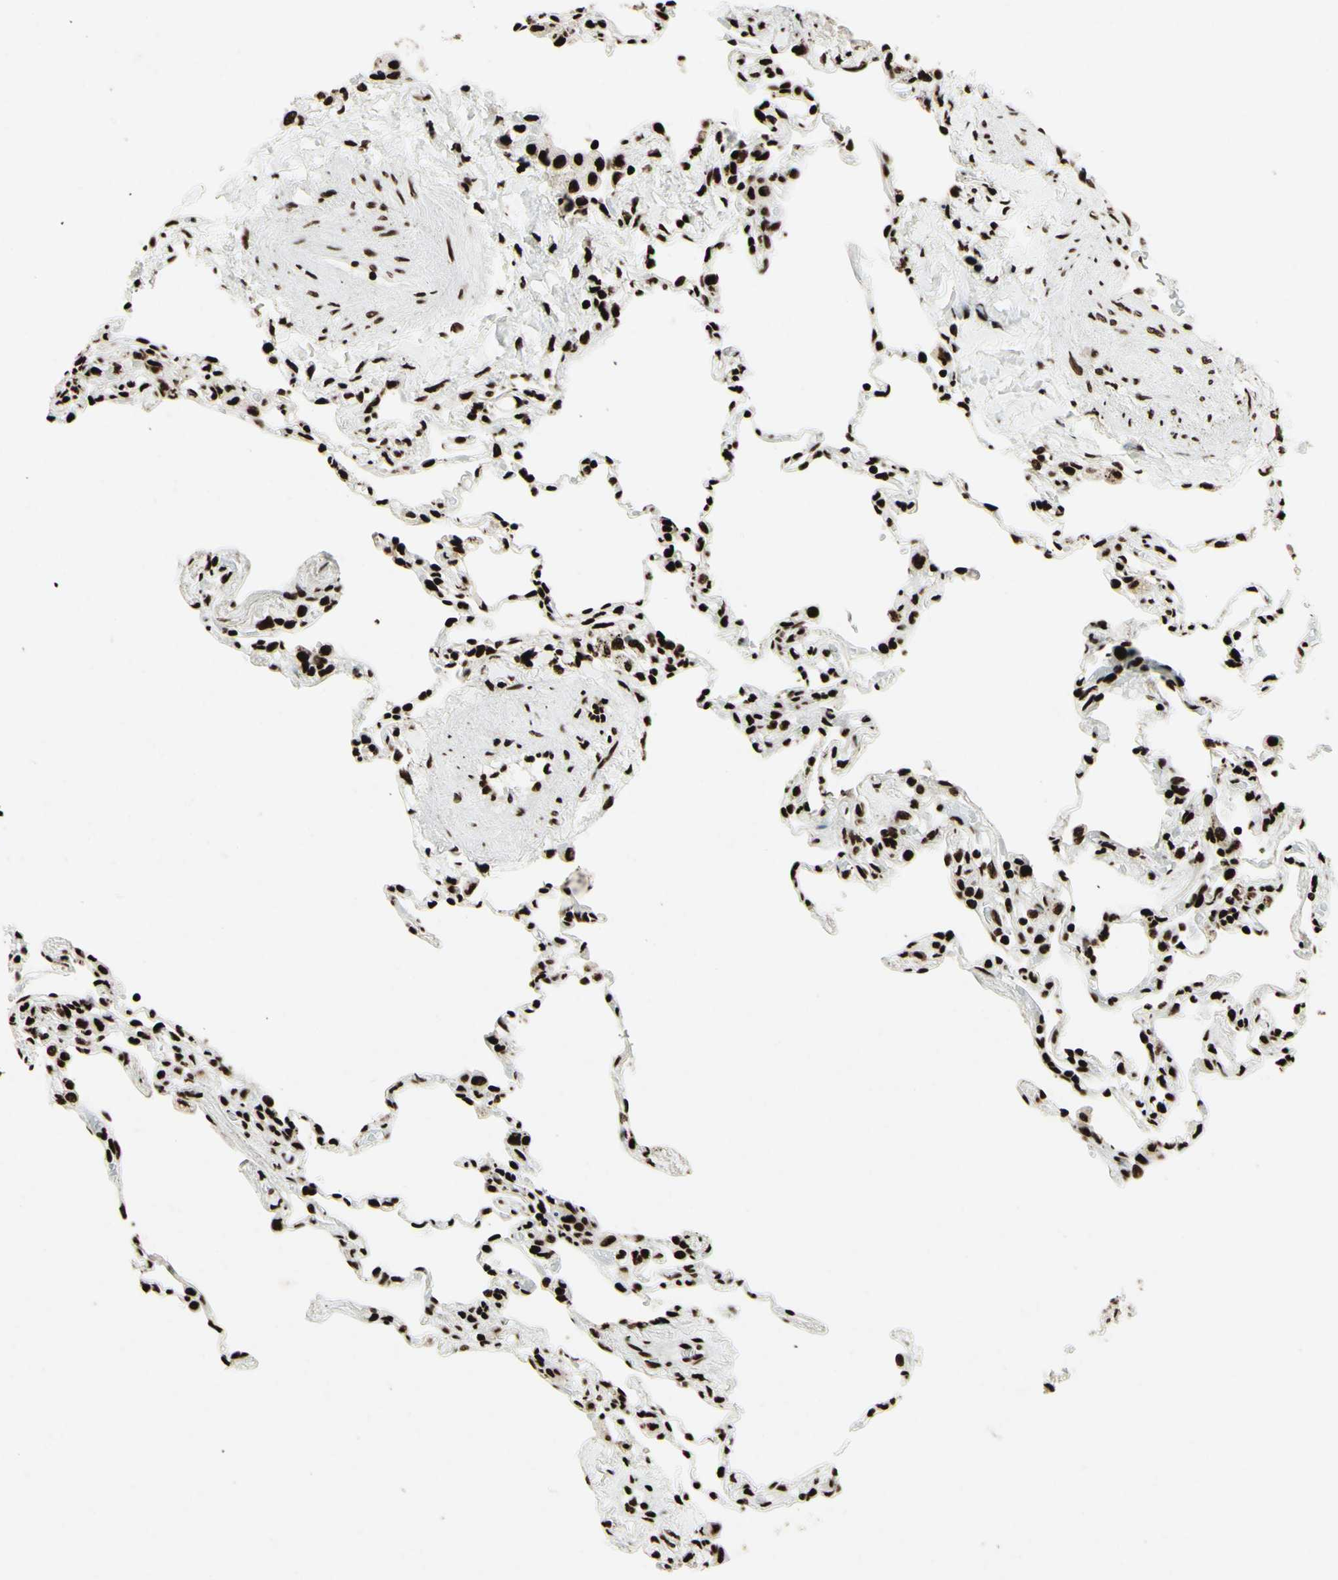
{"staining": {"intensity": "strong", "quantity": ">75%", "location": "nuclear"}, "tissue": "lung", "cell_type": "Alveolar cells", "image_type": "normal", "snomed": [{"axis": "morphology", "description": "Normal tissue, NOS"}, {"axis": "topography", "description": "Lung"}], "caption": "Brown immunohistochemical staining in unremarkable lung reveals strong nuclear expression in approximately >75% of alveolar cells.", "gene": "U2AF2", "patient": {"sex": "male", "age": 59}}